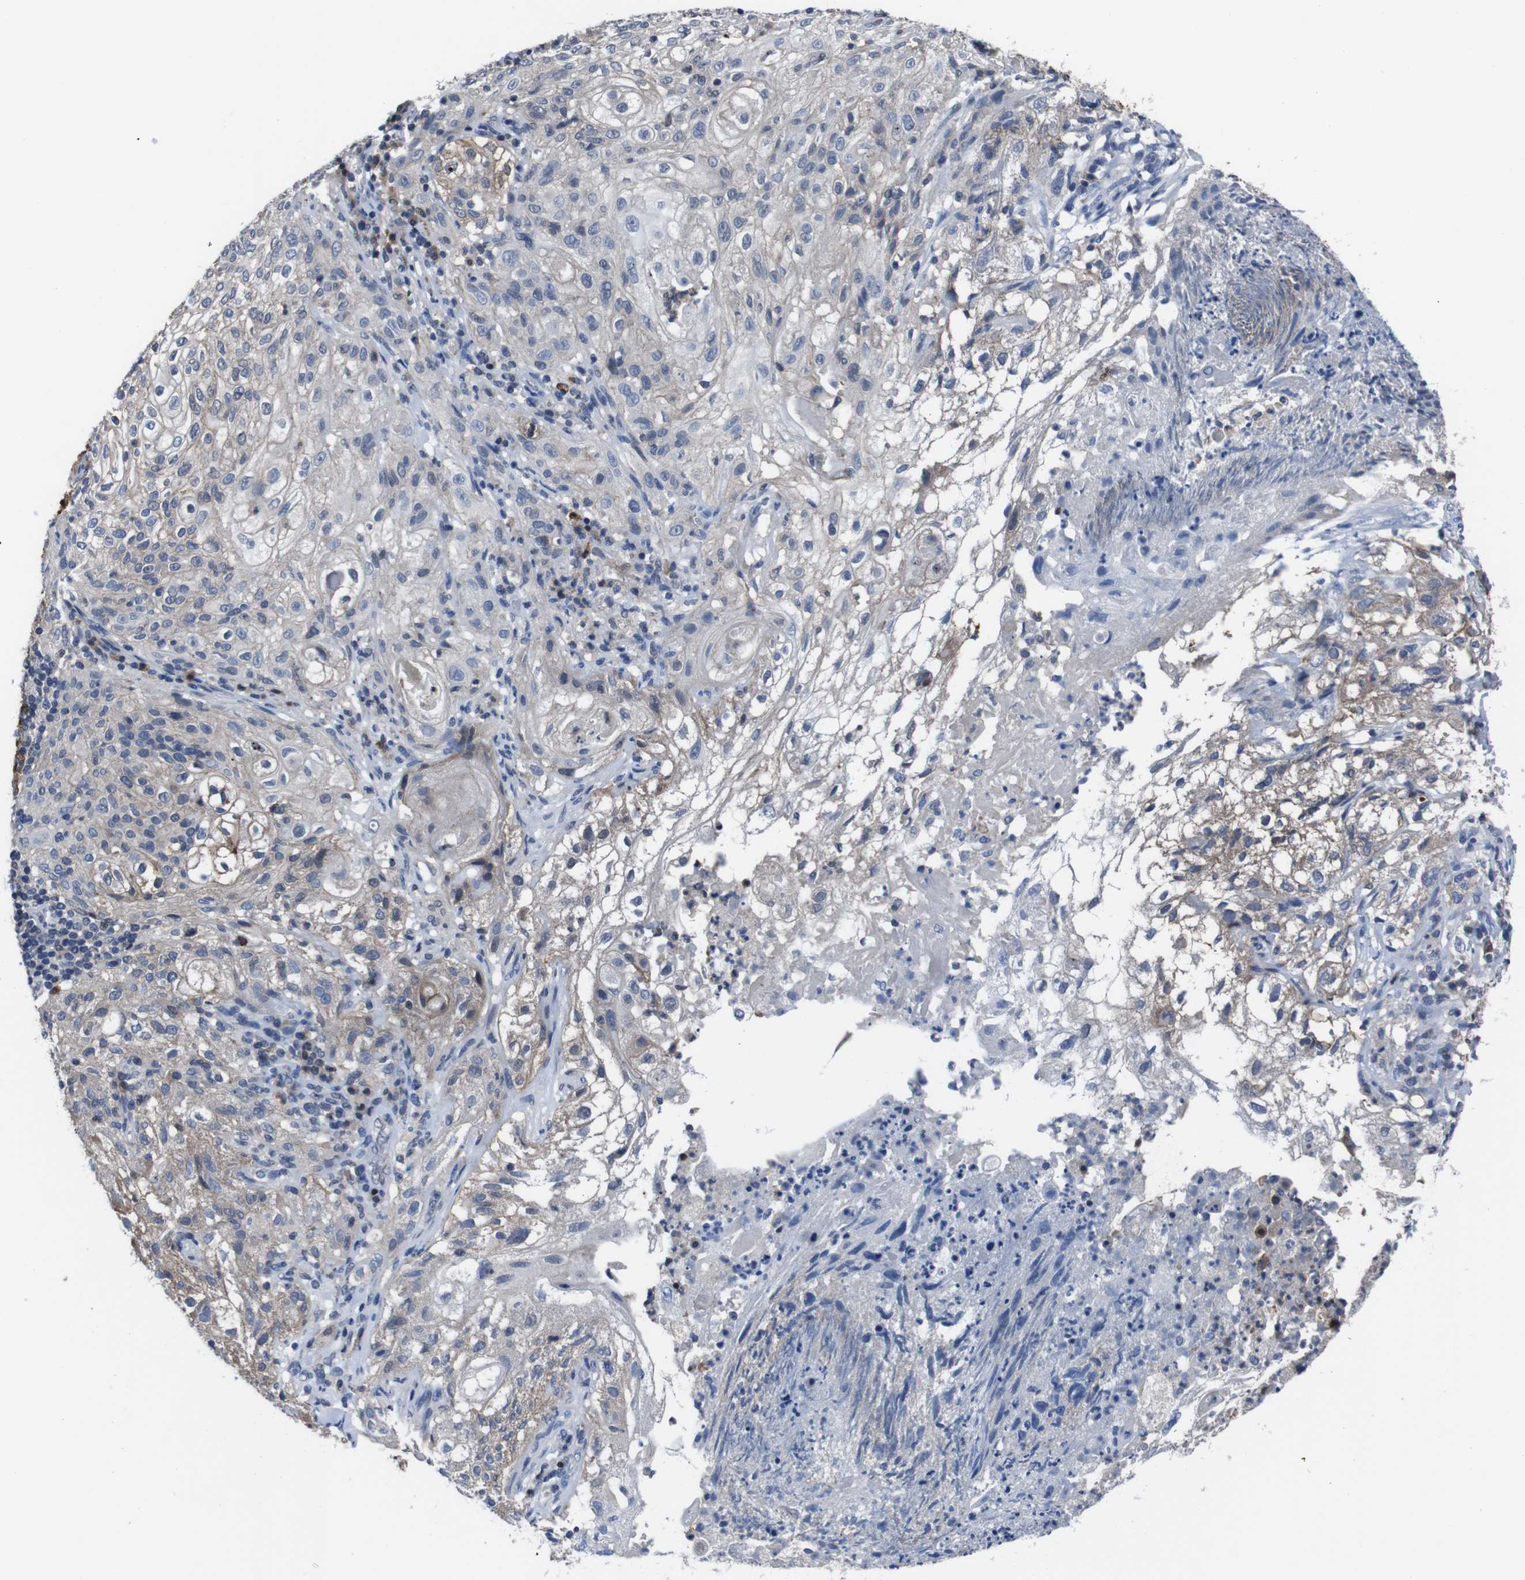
{"staining": {"intensity": "moderate", "quantity": ">75%", "location": "cytoplasmic/membranous"}, "tissue": "lung cancer", "cell_type": "Tumor cells", "image_type": "cancer", "snomed": [{"axis": "morphology", "description": "Inflammation, NOS"}, {"axis": "morphology", "description": "Squamous cell carcinoma, NOS"}, {"axis": "topography", "description": "Lymph node"}, {"axis": "topography", "description": "Soft tissue"}, {"axis": "topography", "description": "Lung"}], "caption": "The image exhibits immunohistochemical staining of lung cancer. There is moderate cytoplasmic/membranous staining is identified in approximately >75% of tumor cells. The staining is performed using DAB brown chromogen to label protein expression. The nuclei are counter-stained blue using hematoxylin.", "gene": "SEMA4B", "patient": {"sex": "male", "age": 66}}